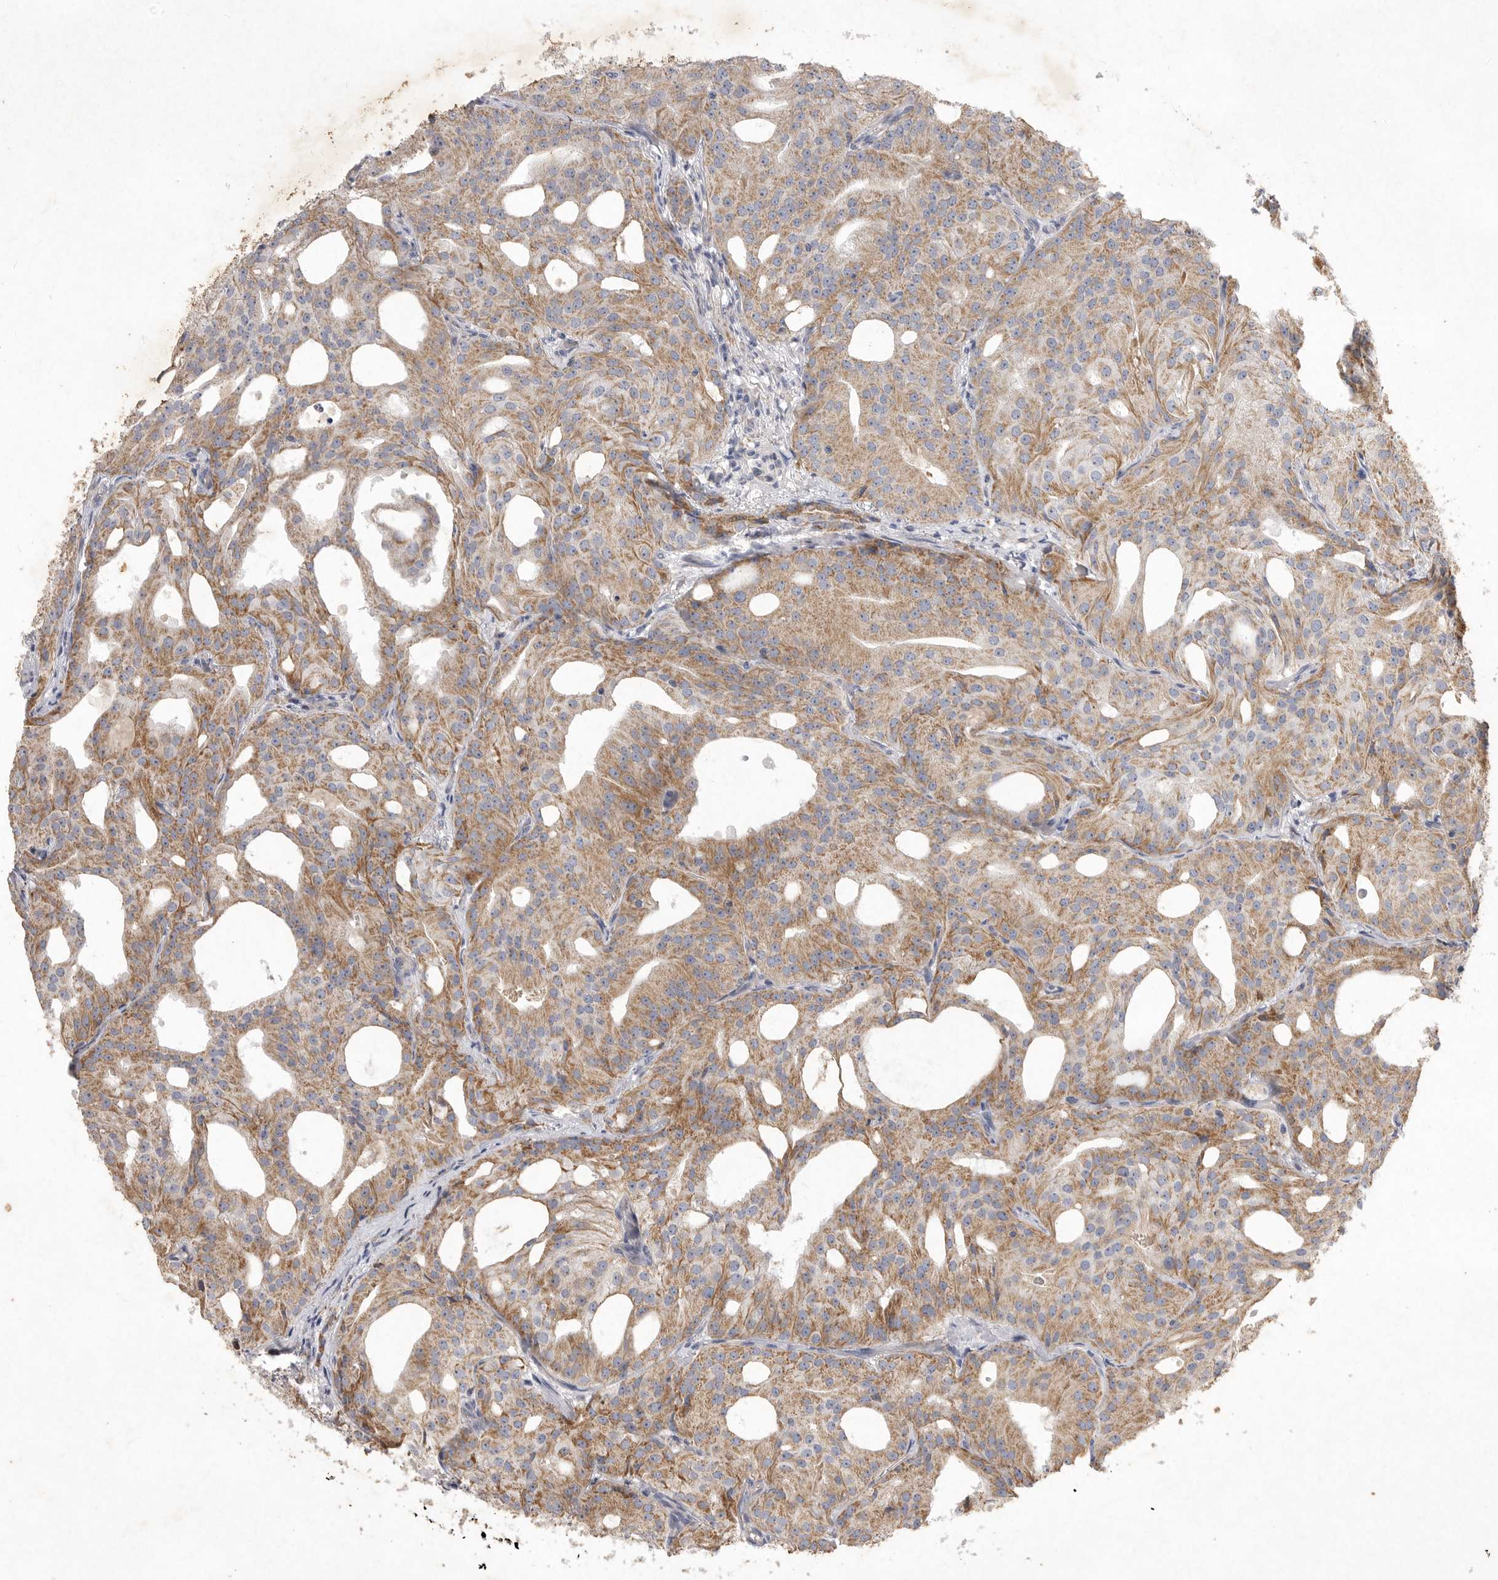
{"staining": {"intensity": "moderate", "quantity": ">75%", "location": "cytoplasmic/membranous"}, "tissue": "prostate cancer", "cell_type": "Tumor cells", "image_type": "cancer", "snomed": [{"axis": "morphology", "description": "Adenocarcinoma, Medium grade"}, {"axis": "topography", "description": "Prostate"}], "caption": "Protein staining of prostate medium-grade adenocarcinoma tissue displays moderate cytoplasmic/membranous staining in about >75% of tumor cells.", "gene": "MRPL41", "patient": {"sex": "male", "age": 88}}